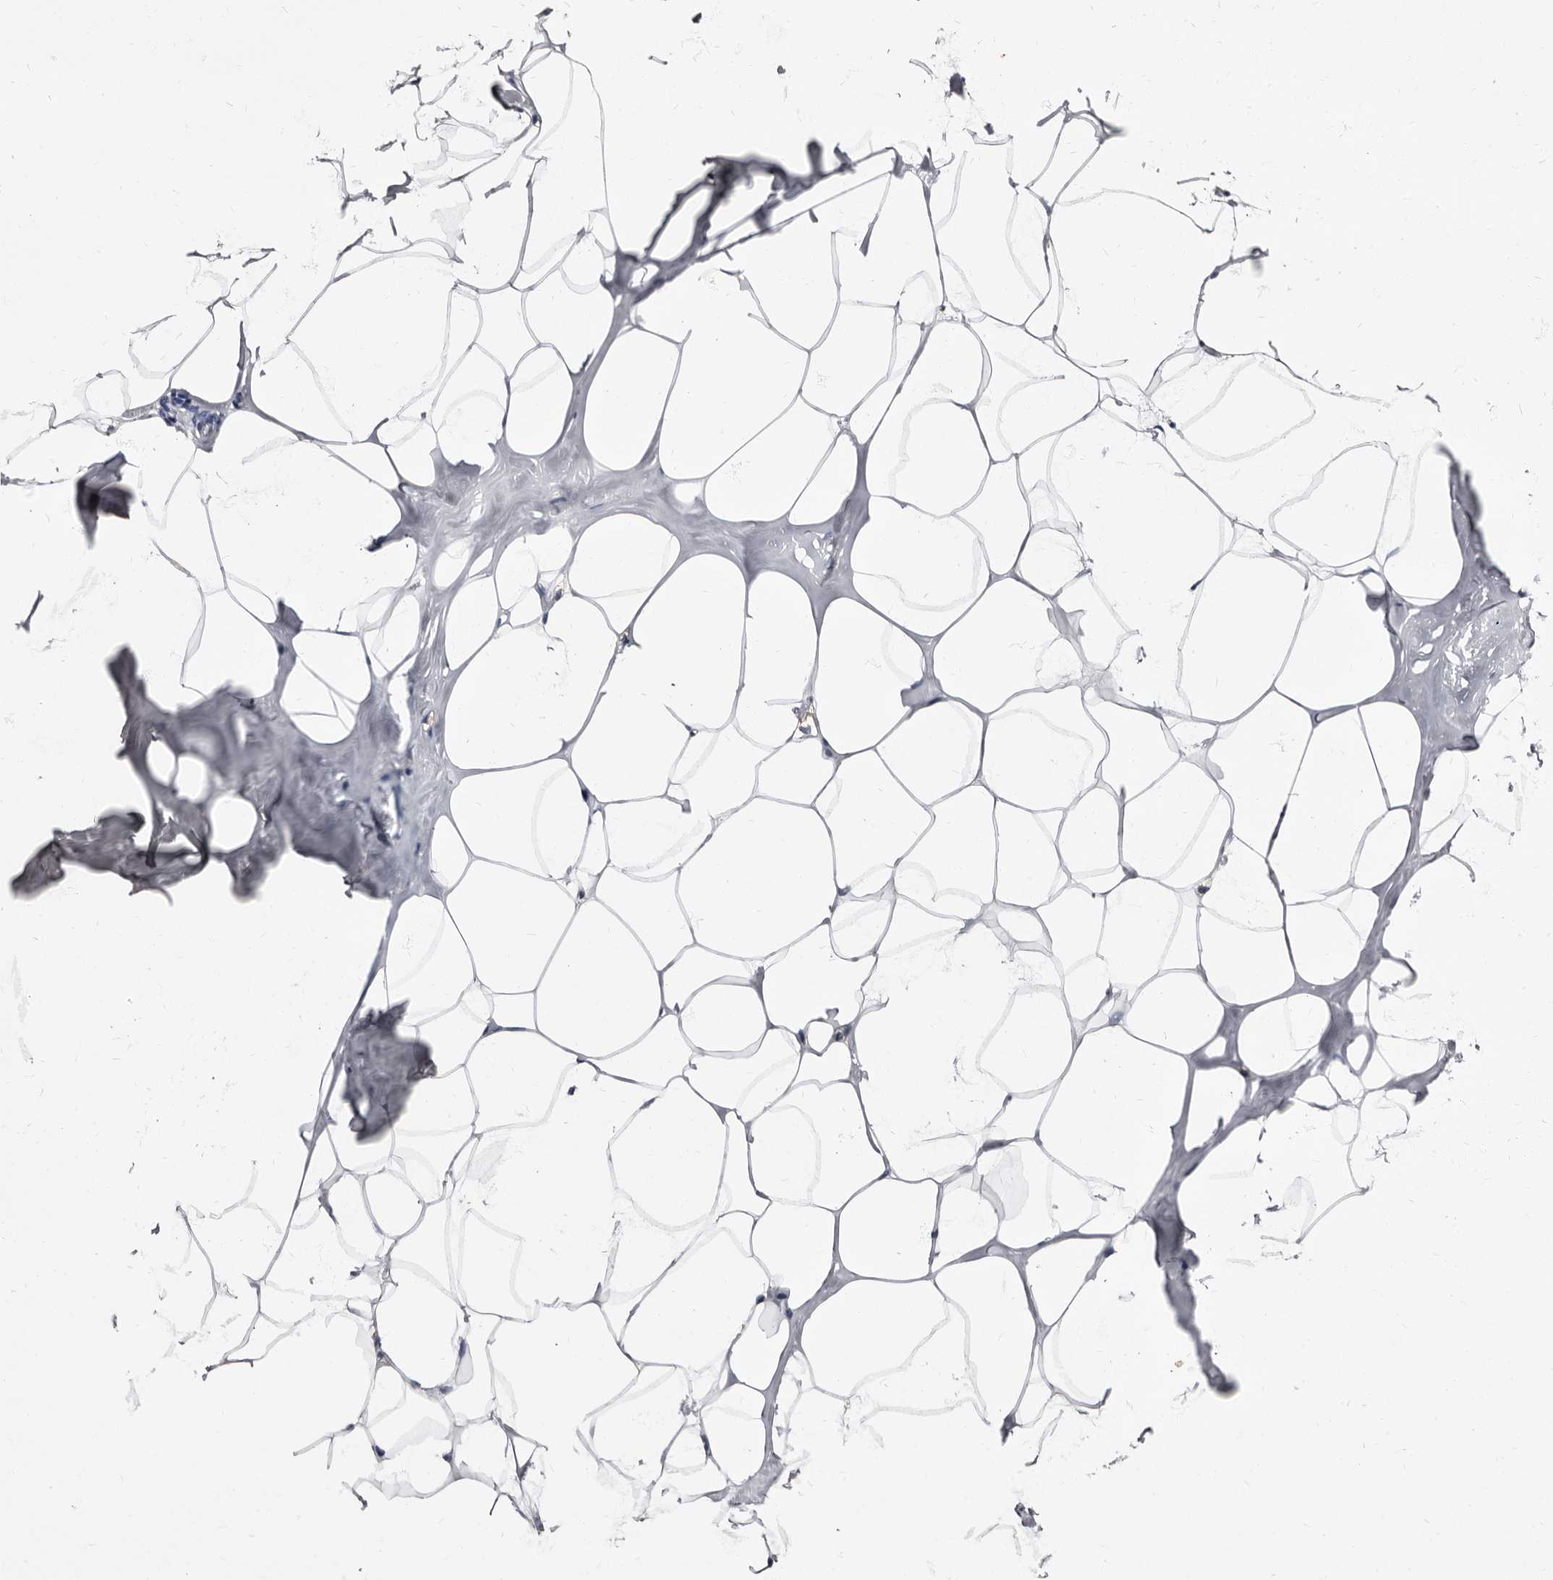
{"staining": {"intensity": "negative", "quantity": "none", "location": "none"}, "tissue": "adipose tissue", "cell_type": "Adipocytes", "image_type": "normal", "snomed": [{"axis": "morphology", "description": "Normal tissue, NOS"}, {"axis": "morphology", "description": "Fibrosis, NOS"}, {"axis": "topography", "description": "Breast"}, {"axis": "topography", "description": "Adipose tissue"}], "caption": "This is an immunohistochemistry photomicrograph of benign human adipose tissue. There is no positivity in adipocytes.", "gene": "EPB41L3", "patient": {"sex": "female", "age": 39}}